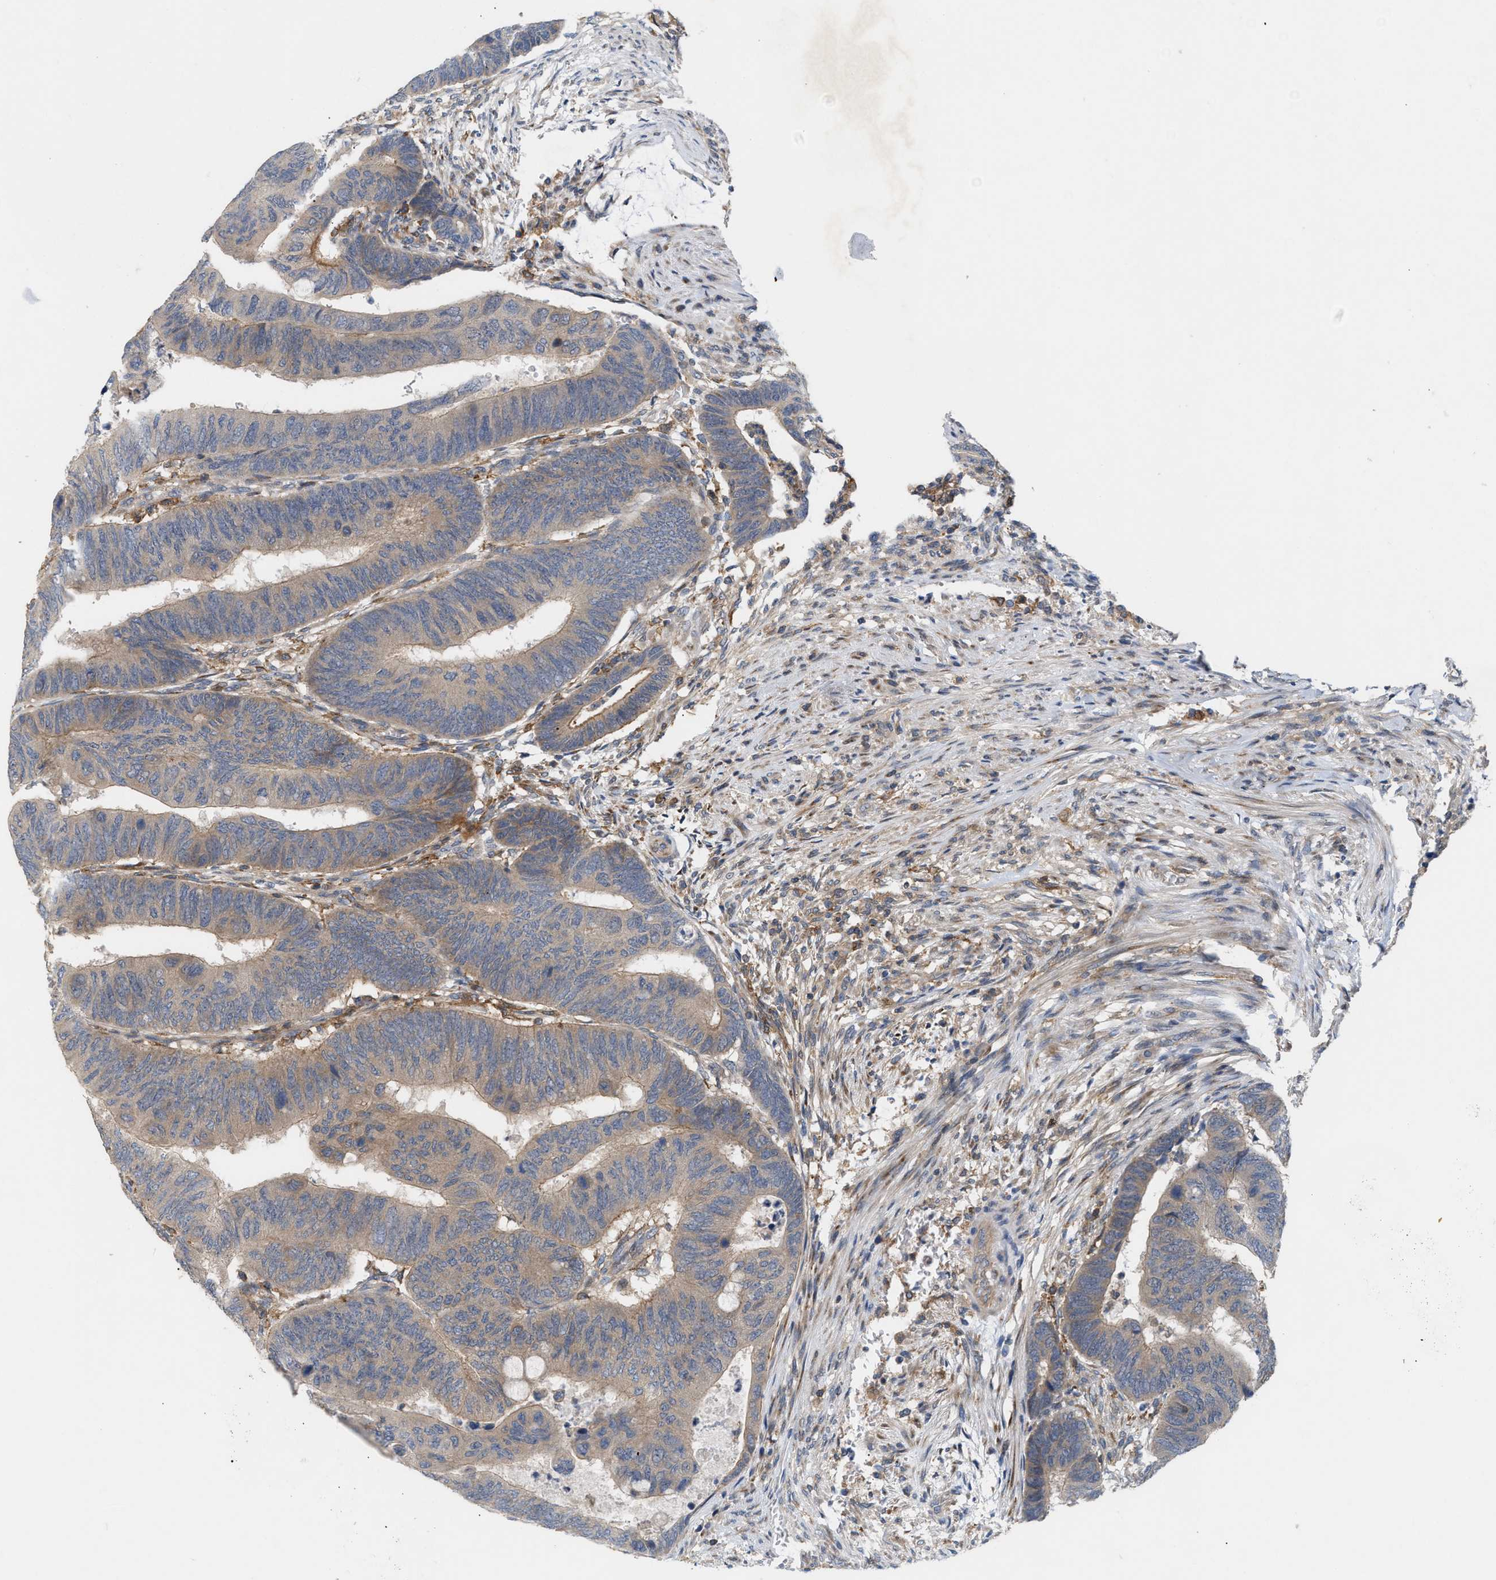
{"staining": {"intensity": "weak", "quantity": ">75%", "location": "cytoplasmic/membranous"}, "tissue": "colorectal cancer", "cell_type": "Tumor cells", "image_type": "cancer", "snomed": [{"axis": "morphology", "description": "Normal tissue, NOS"}, {"axis": "morphology", "description": "Adenocarcinoma, NOS"}, {"axis": "topography", "description": "Rectum"}, {"axis": "topography", "description": "Peripheral nerve tissue"}], "caption": "Protein analysis of colorectal adenocarcinoma tissue shows weak cytoplasmic/membranous staining in approximately >75% of tumor cells.", "gene": "DBNL", "patient": {"sex": "male", "age": 92}}